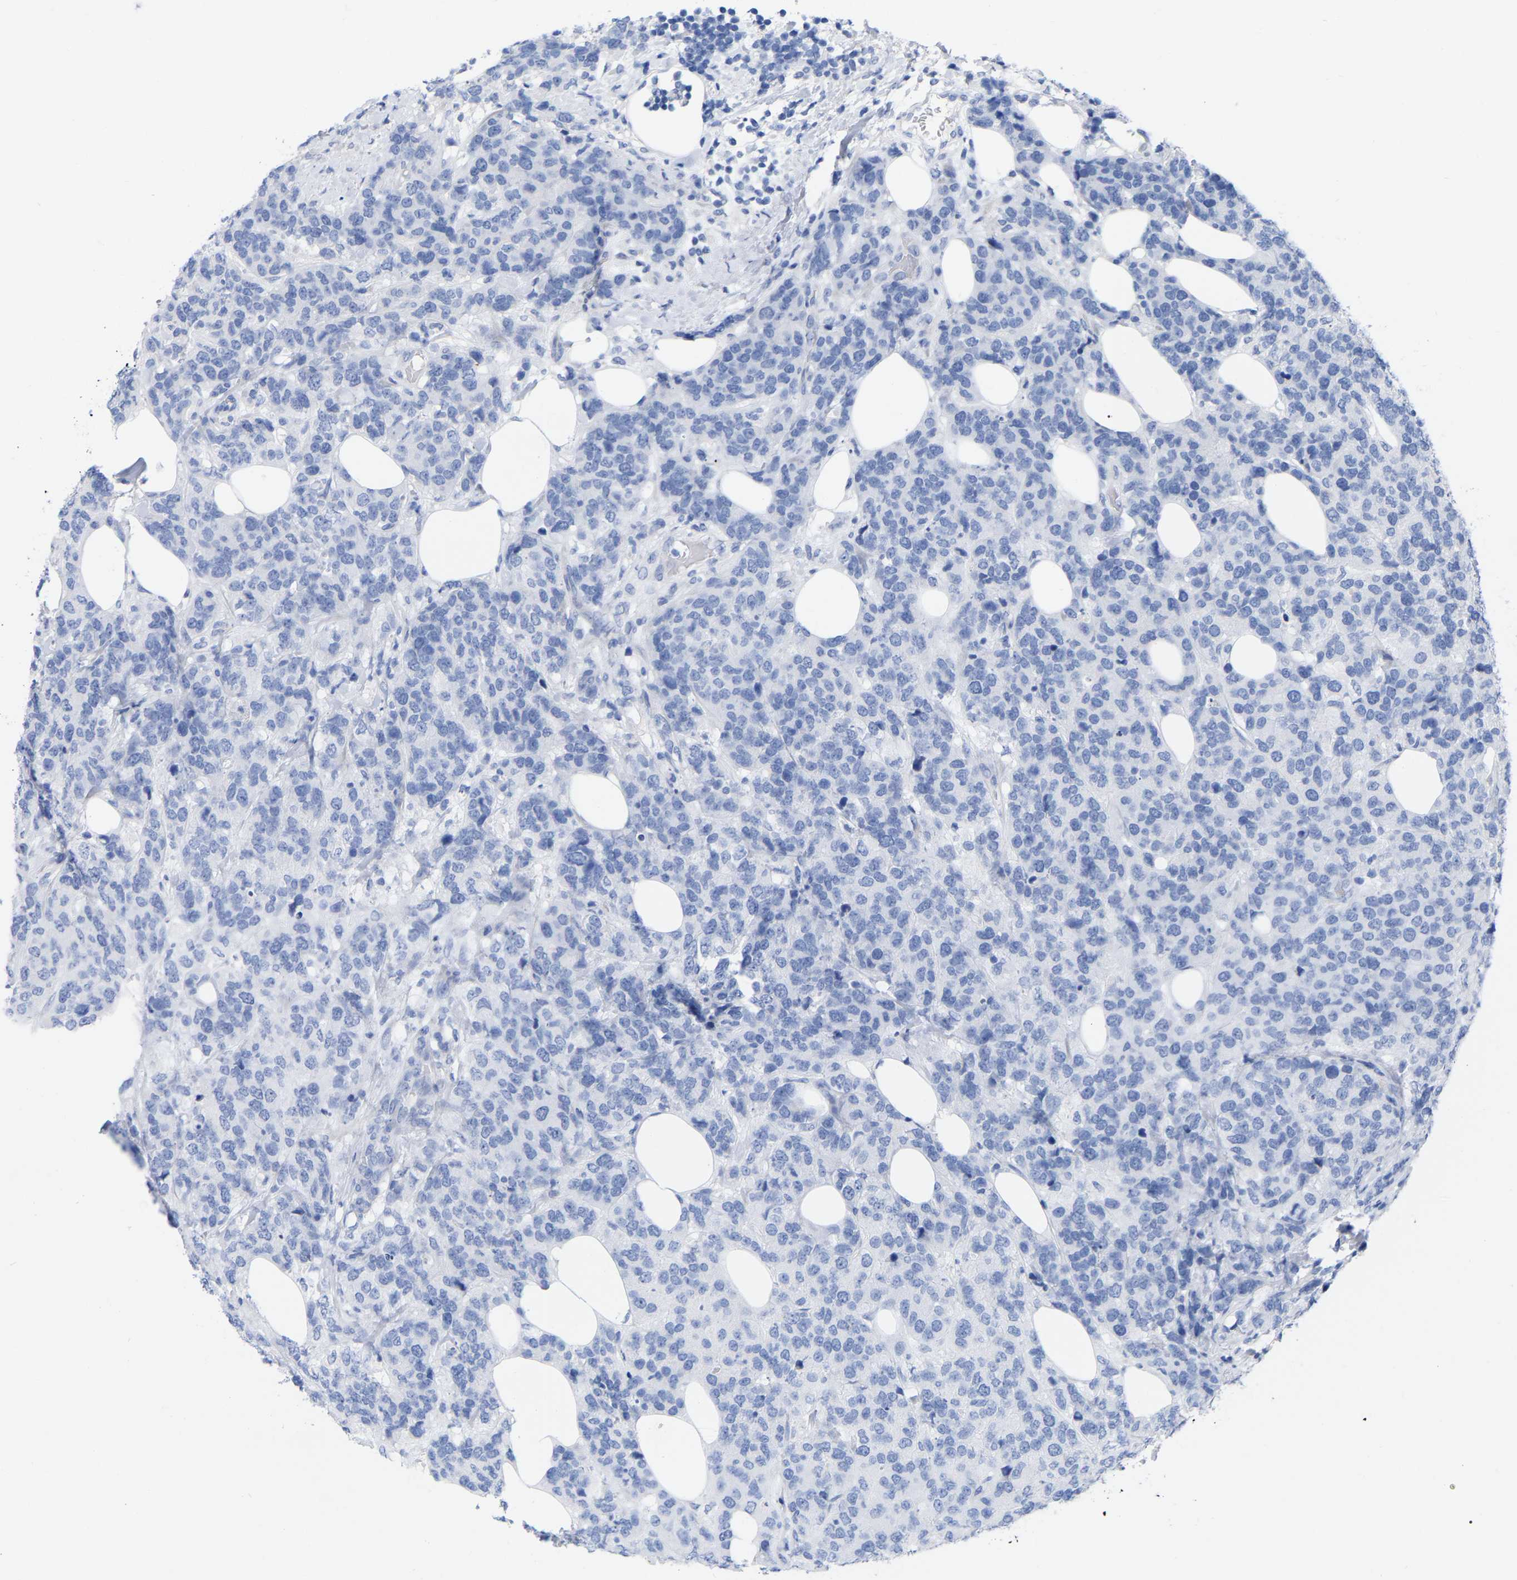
{"staining": {"intensity": "negative", "quantity": "none", "location": "none"}, "tissue": "breast cancer", "cell_type": "Tumor cells", "image_type": "cancer", "snomed": [{"axis": "morphology", "description": "Lobular carcinoma"}, {"axis": "topography", "description": "Breast"}], "caption": "Immunohistochemical staining of breast cancer (lobular carcinoma) shows no significant staining in tumor cells.", "gene": "HAPLN1", "patient": {"sex": "female", "age": 59}}